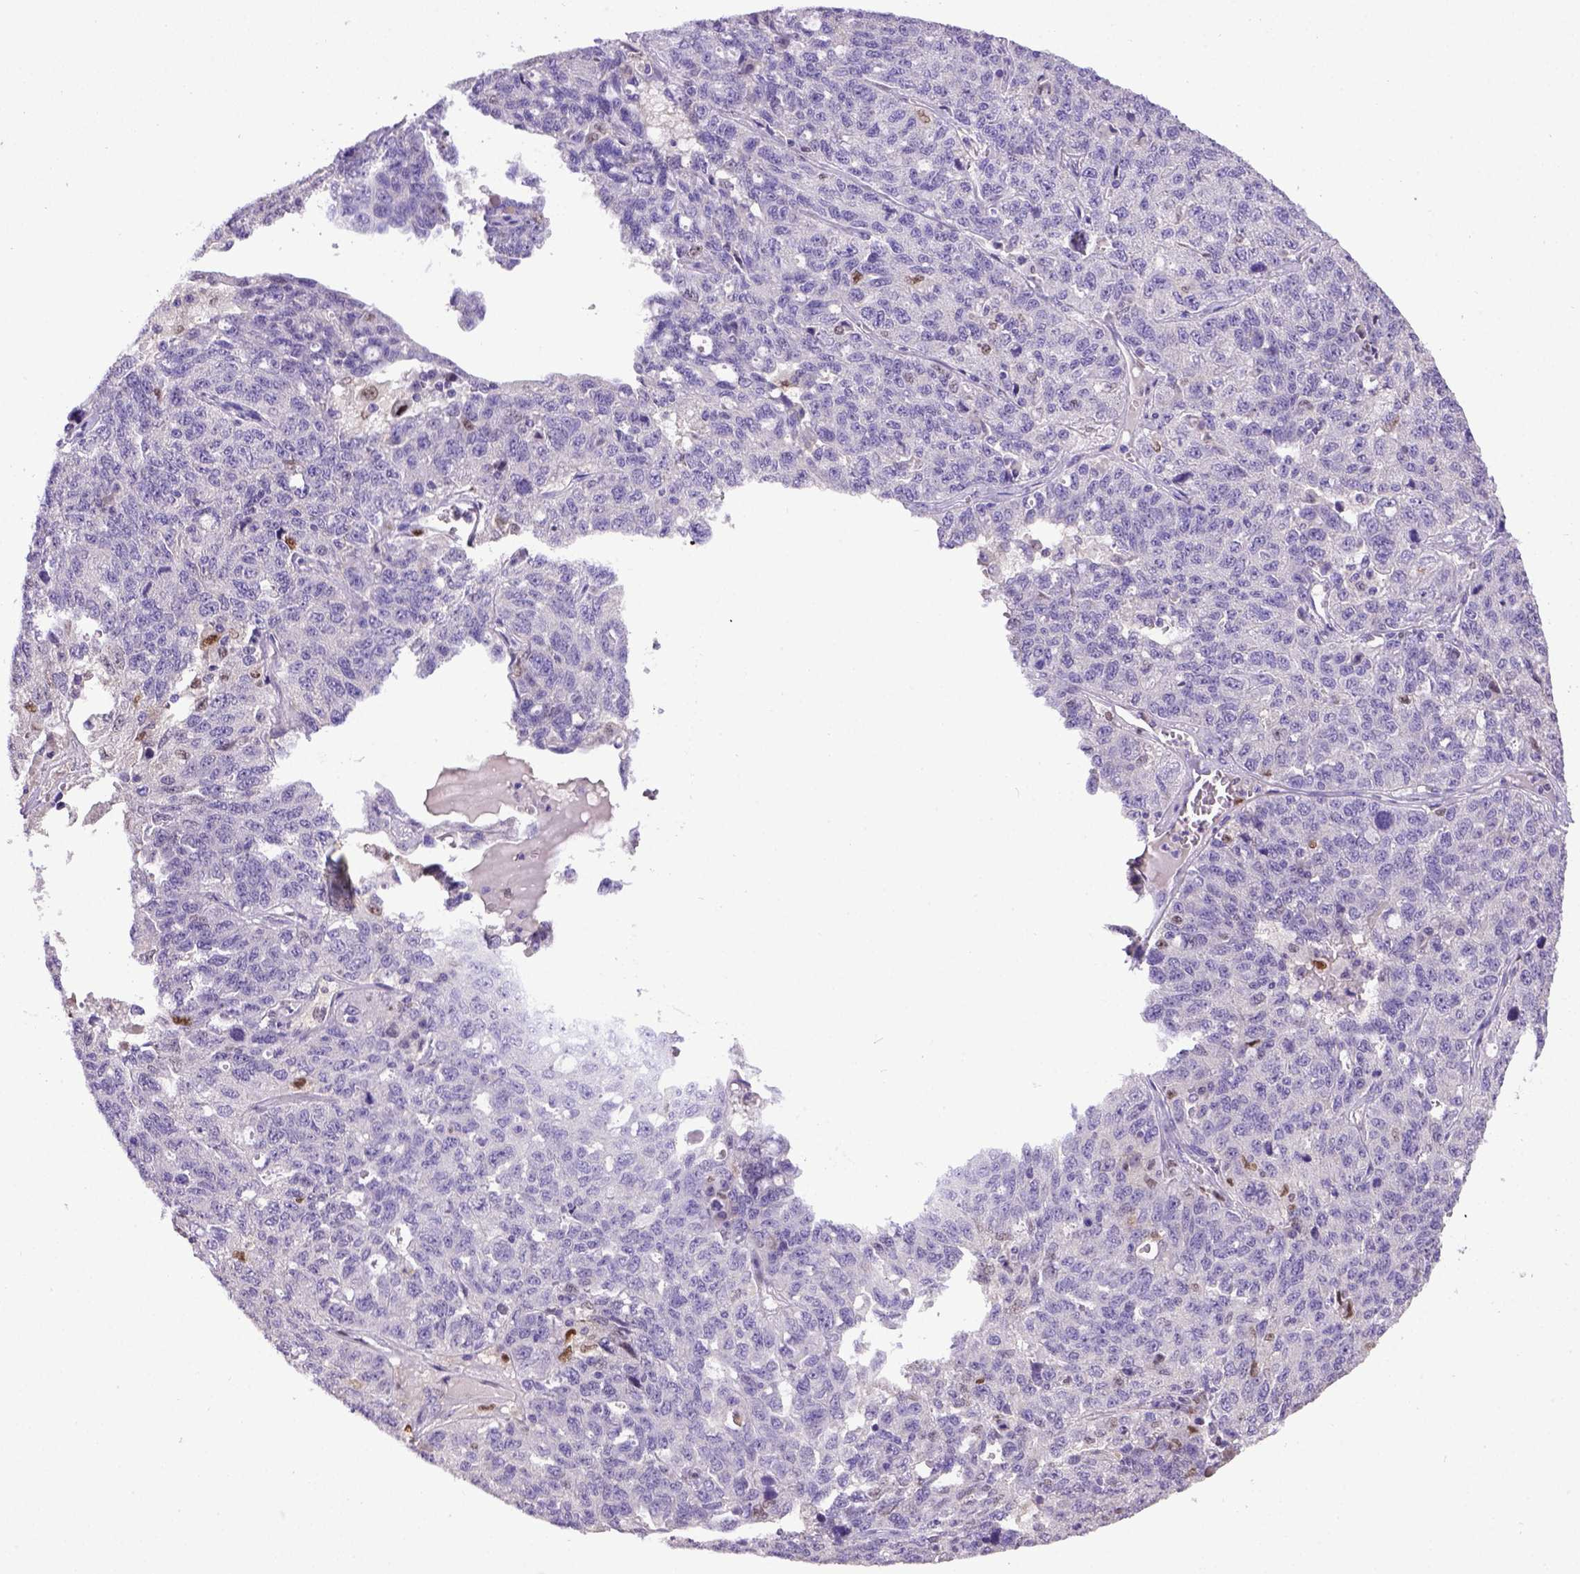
{"staining": {"intensity": "negative", "quantity": "none", "location": "none"}, "tissue": "ovarian cancer", "cell_type": "Tumor cells", "image_type": "cancer", "snomed": [{"axis": "morphology", "description": "Cystadenocarcinoma, serous, NOS"}, {"axis": "topography", "description": "Ovary"}], "caption": "This is an immunohistochemistry (IHC) image of ovarian cancer (serous cystadenocarcinoma). There is no expression in tumor cells.", "gene": "CDKN1A", "patient": {"sex": "female", "age": 71}}